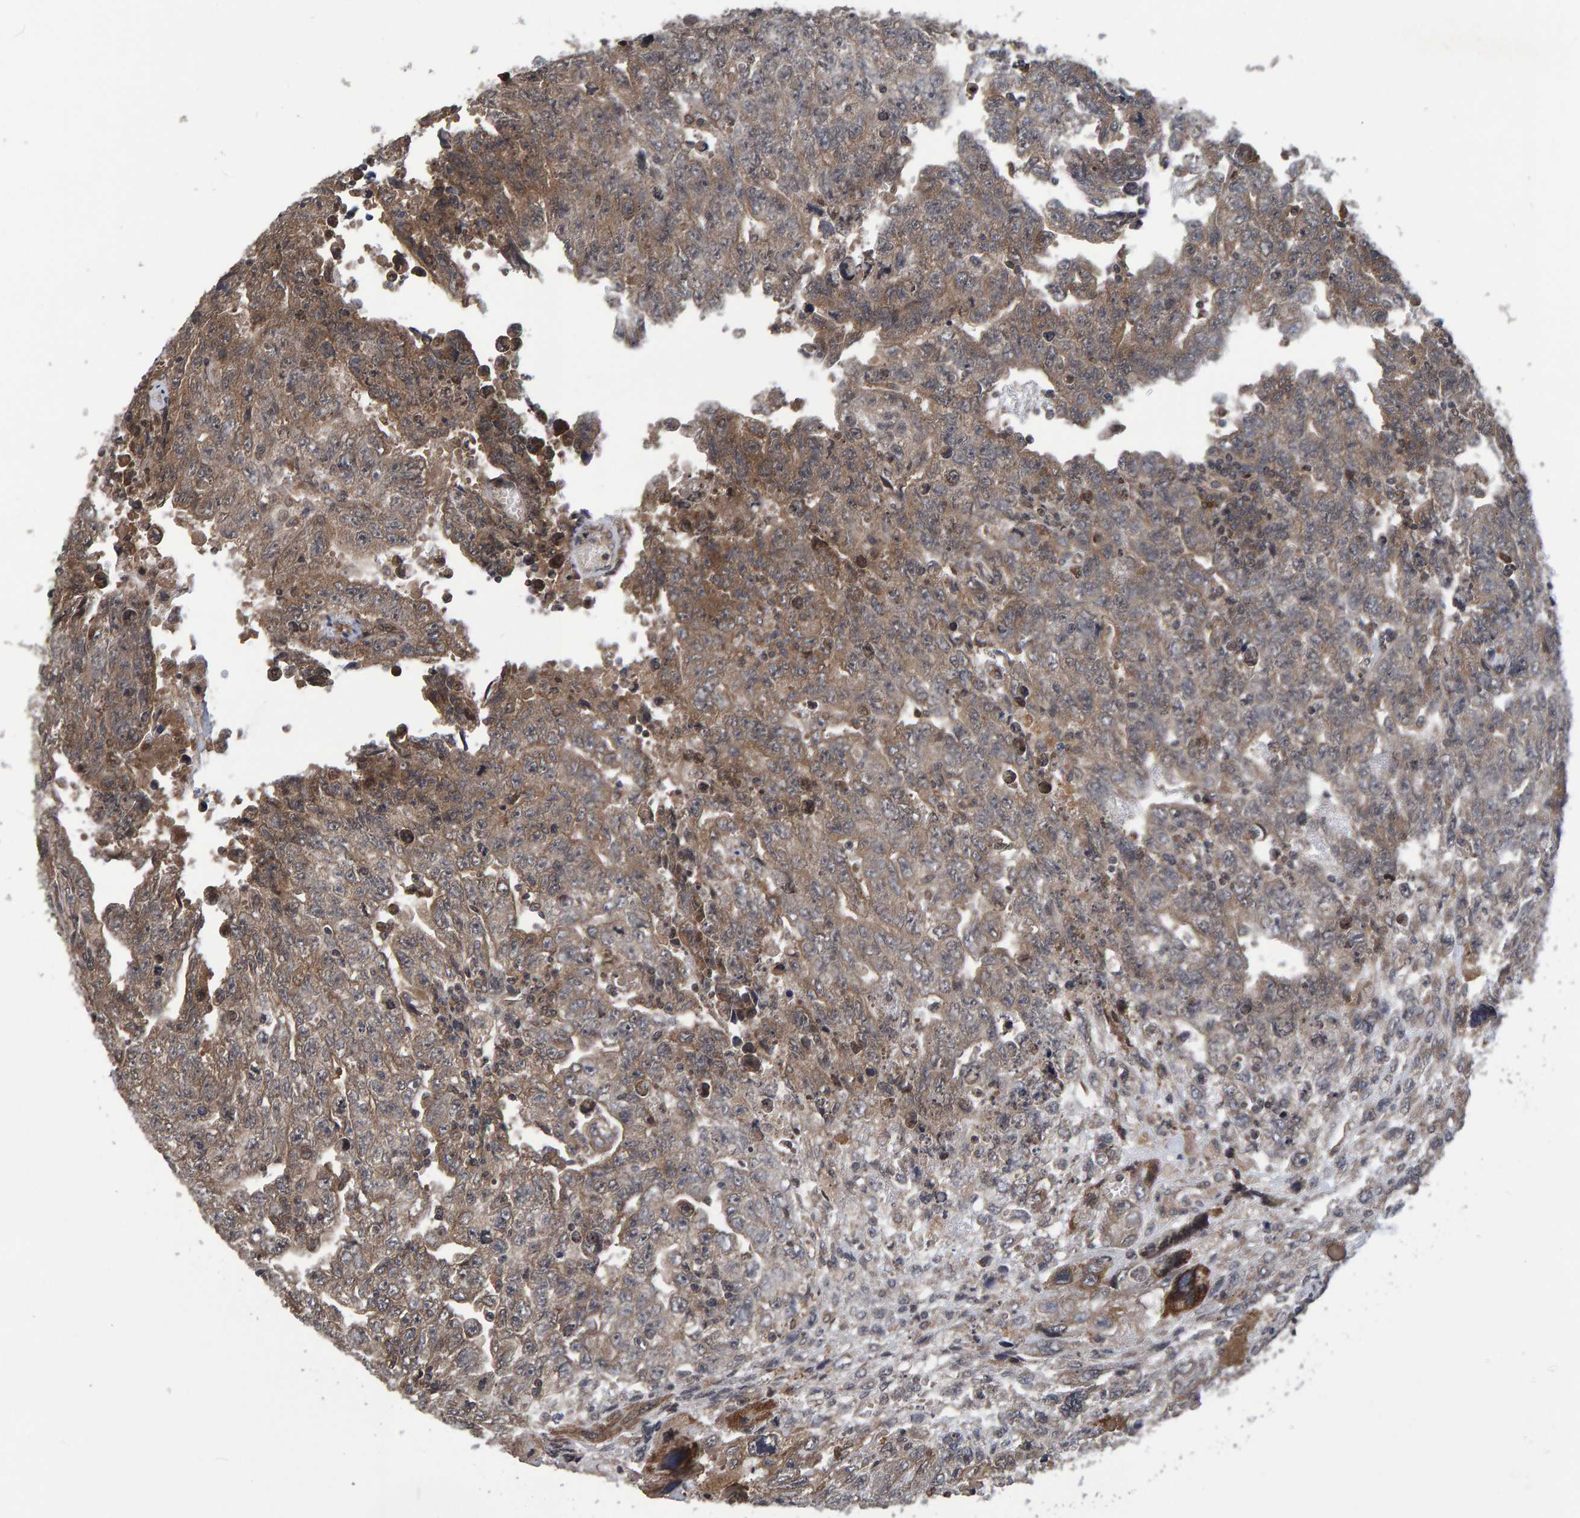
{"staining": {"intensity": "moderate", "quantity": ">75%", "location": "cytoplasmic/membranous"}, "tissue": "testis cancer", "cell_type": "Tumor cells", "image_type": "cancer", "snomed": [{"axis": "morphology", "description": "Carcinoma, Embryonal, NOS"}, {"axis": "topography", "description": "Testis"}], "caption": "Moderate cytoplasmic/membranous expression for a protein is appreciated in about >75% of tumor cells of testis cancer using IHC.", "gene": "GAB2", "patient": {"sex": "male", "age": 28}}